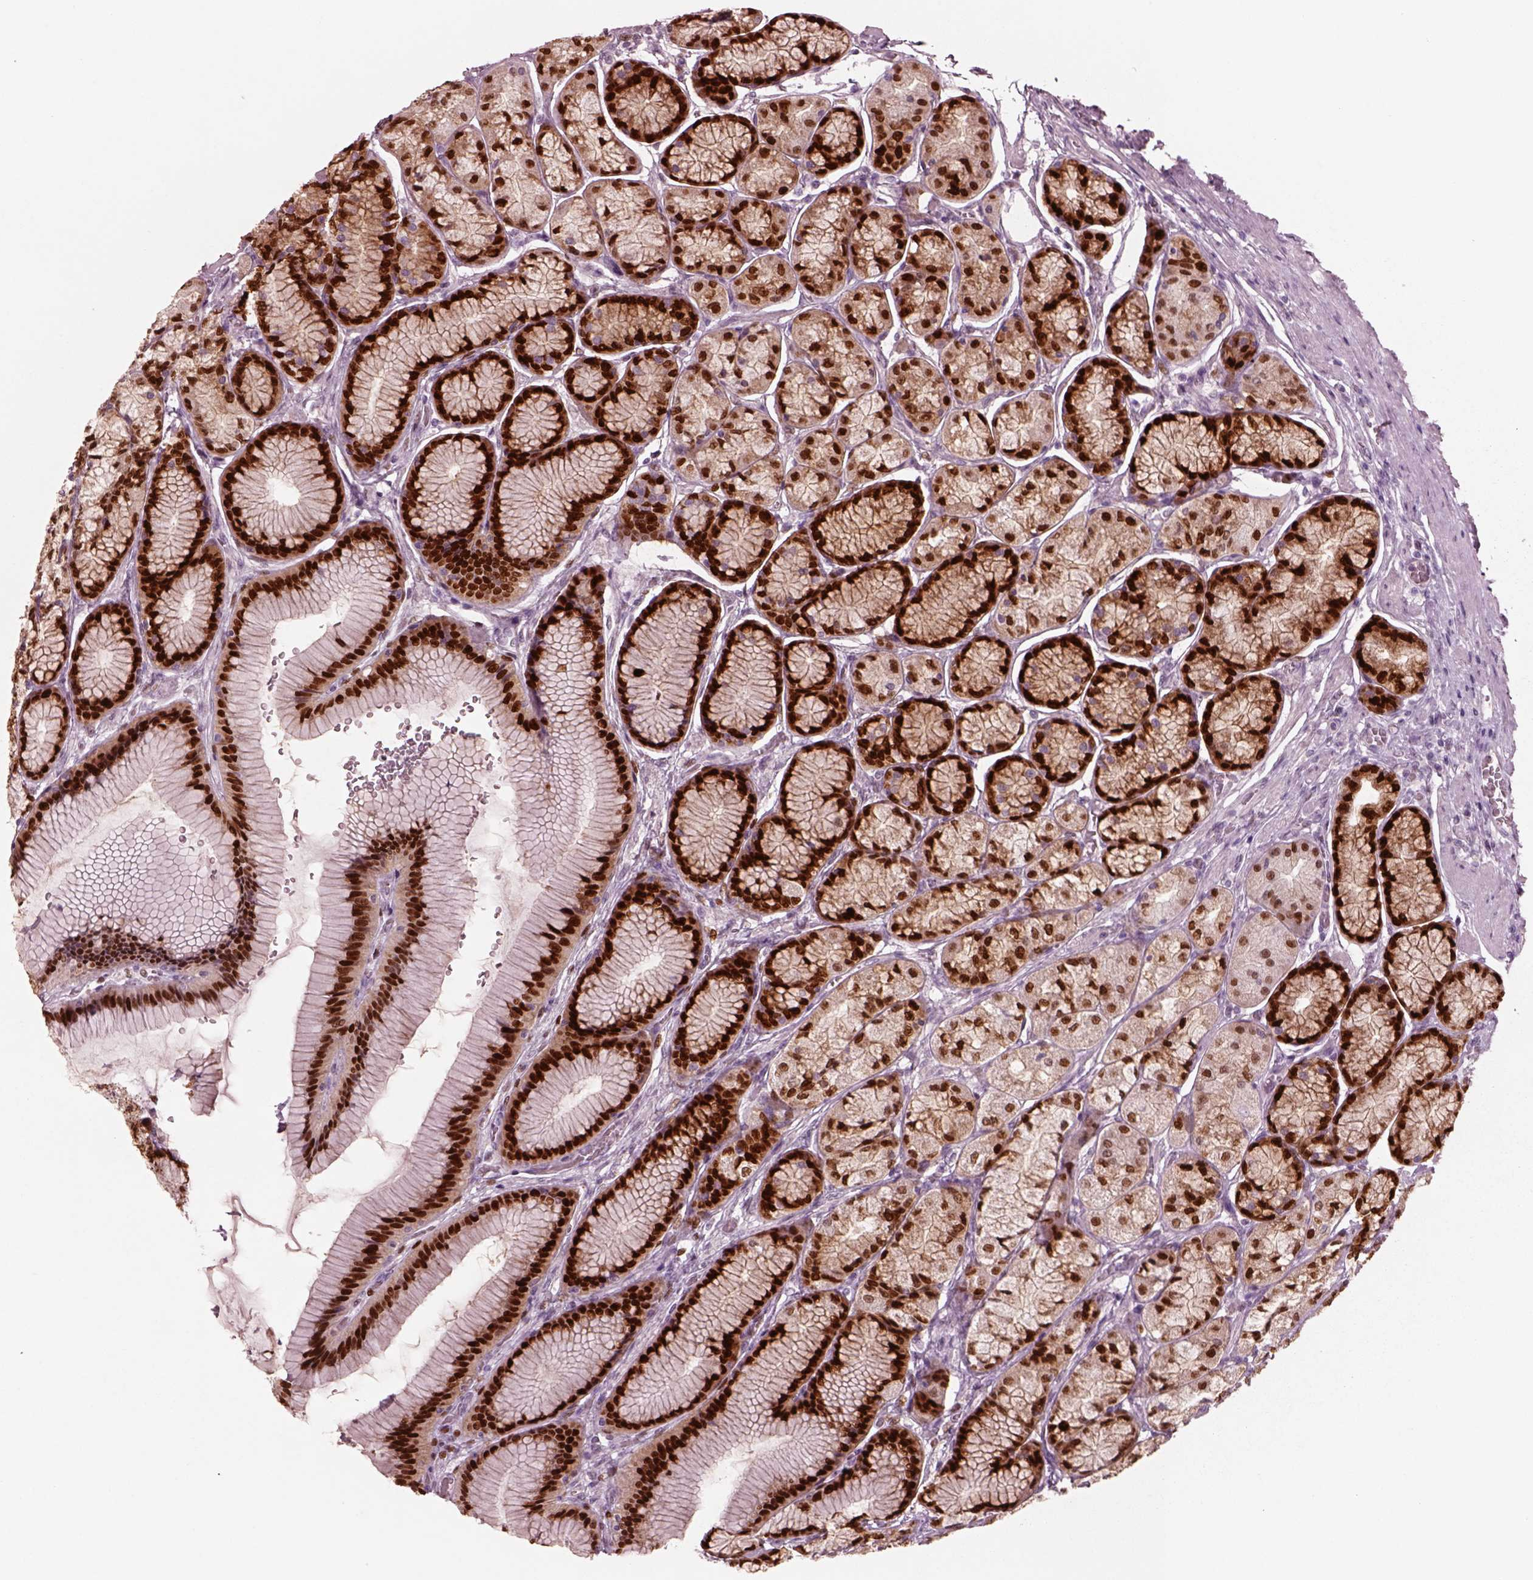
{"staining": {"intensity": "strong", "quantity": ">75%", "location": "nuclear"}, "tissue": "stomach", "cell_type": "Glandular cells", "image_type": "normal", "snomed": [{"axis": "morphology", "description": "Normal tissue, NOS"}, {"axis": "morphology", "description": "Adenocarcinoma, NOS"}, {"axis": "morphology", "description": "Adenocarcinoma, High grade"}, {"axis": "topography", "description": "Stomach, upper"}, {"axis": "topography", "description": "Stomach"}], "caption": "Immunohistochemistry (IHC) histopathology image of unremarkable stomach: human stomach stained using immunohistochemistry displays high levels of strong protein expression localized specifically in the nuclear of glandular cells, appearing as a nuclear brown color.", "gene": "SOX9", "patient": {"sex": "female", "age": 65}}